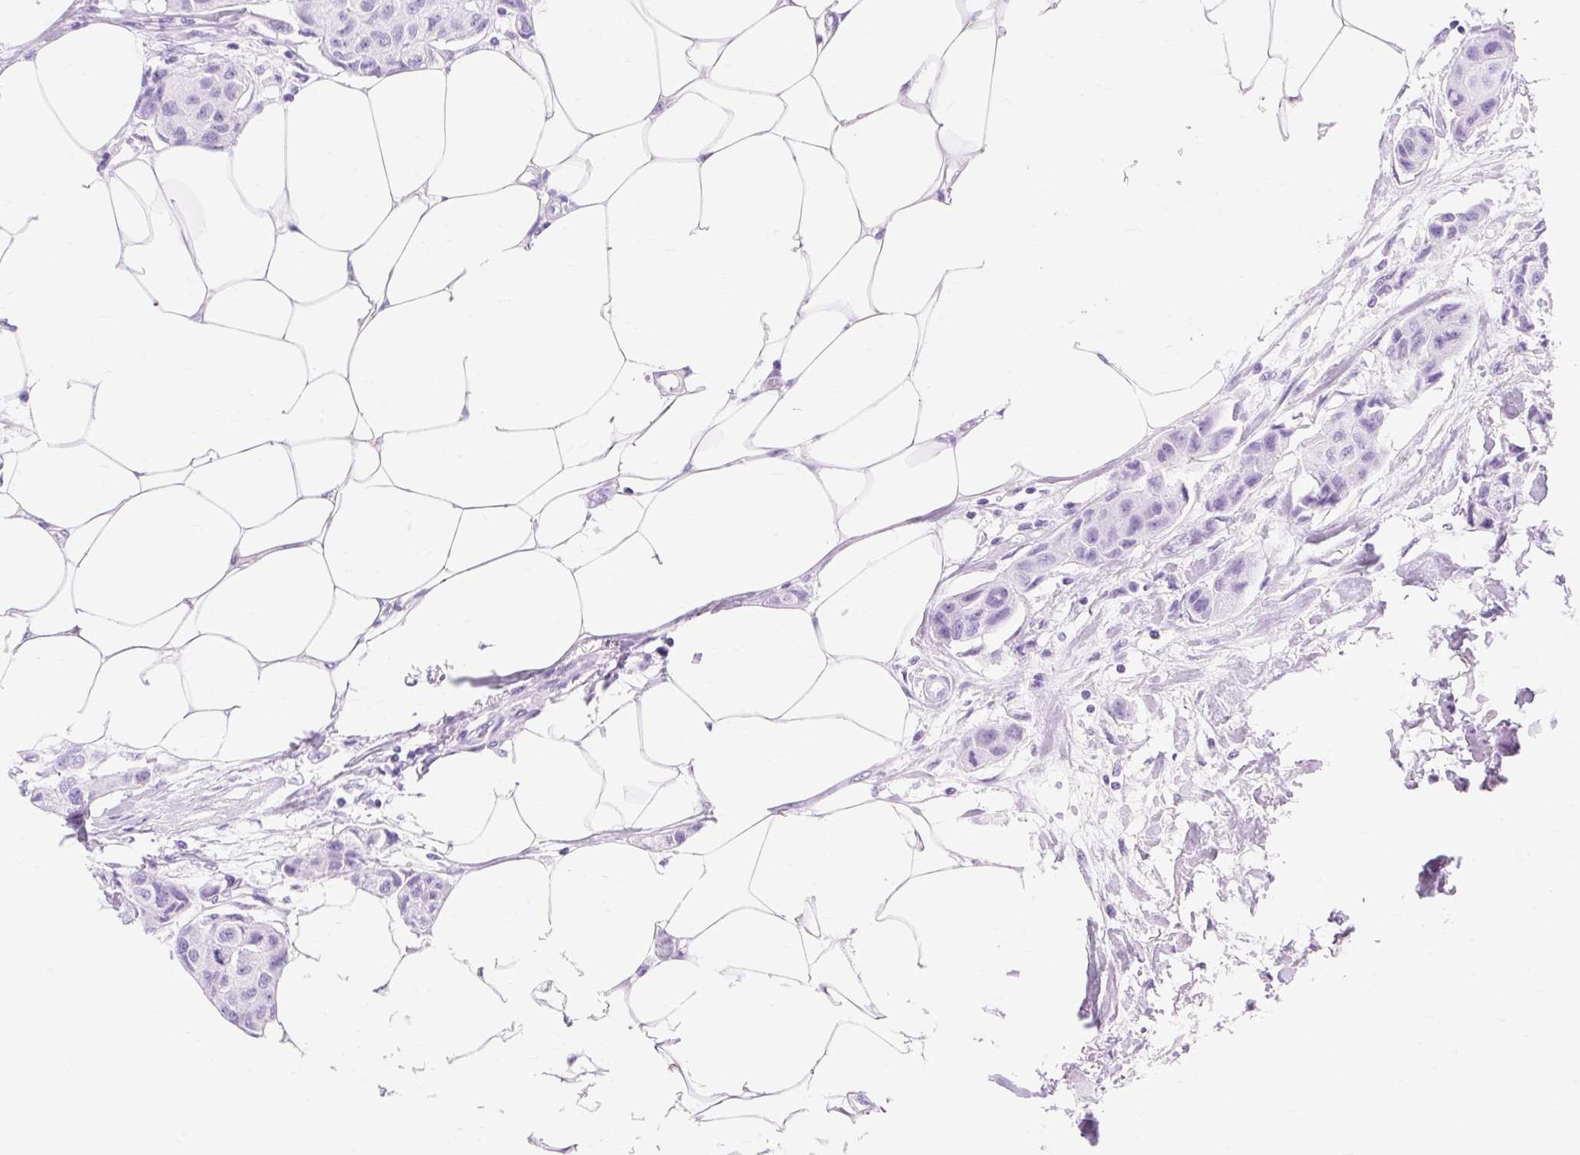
{"staining": {"intensity": "negative", "quantity": "none", "location": "none"}, "tissue": "breast cancer", "cell_type": "Tumor cells", "image_type": "cancer", "snomed": [{"axis": "morphology", "description": "Duct carcinoma"}, {"axis": "topography", "description": "Breast"}, {"axis": "topography", "description": "Lymph node"}], "caption": "The immunohistochemistry (IHC) image has no significant positivity in tumor cells of breast cancer tissue. (Immunohistochemistry (ihc), brightfield microscopy, high magnification).", "gene": "MBP", "patient": {"sex": "female", "age": 80}}